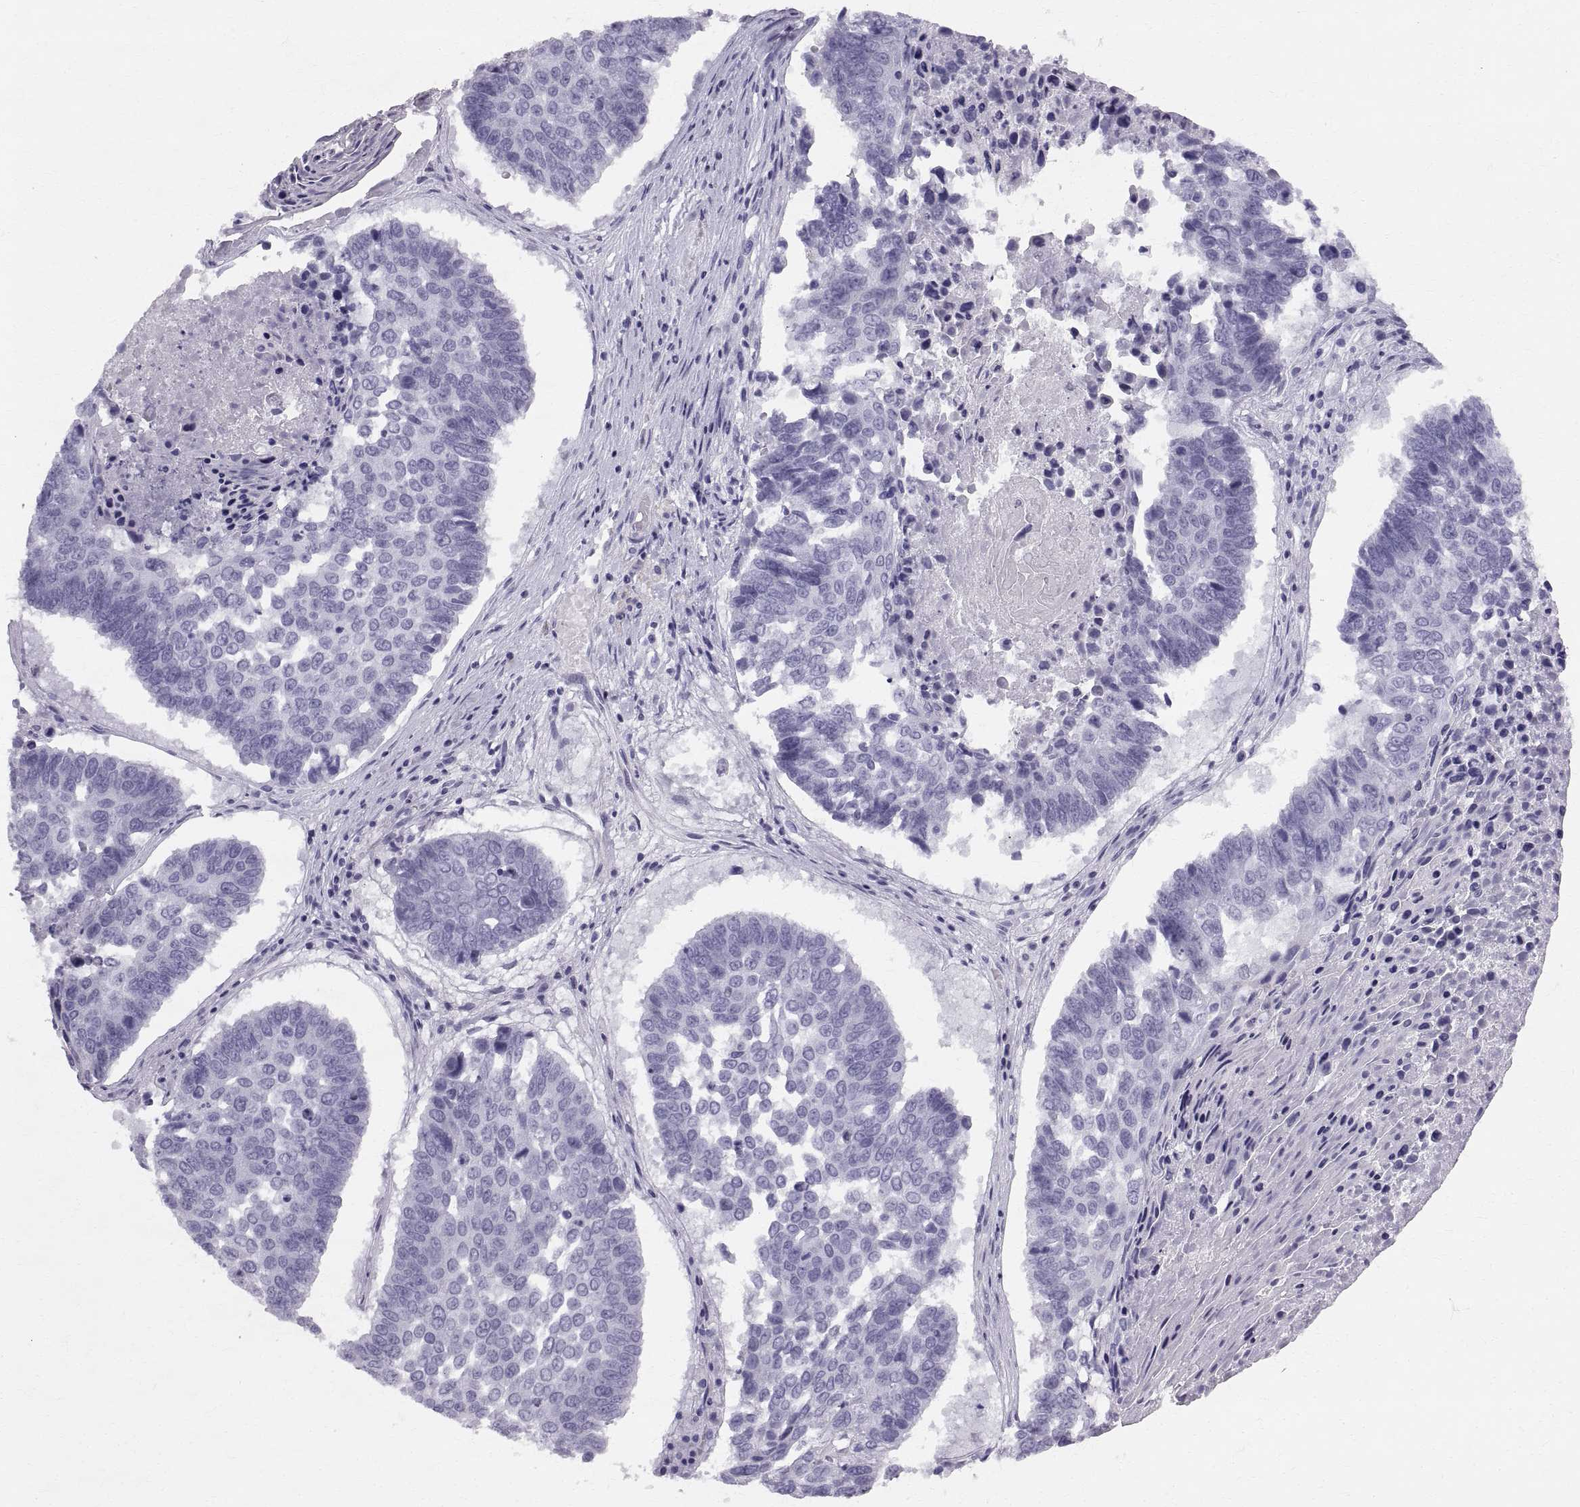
{"staining": {"intensity": "negative", "quantity": "none", "location": "none"}, "tissue": "lung cancer", "cell_type": "Tumor cells", "image_type": "cancer", "snomed": [{"axis": "morphology", "description": "Squamous cell carcinoma, NOS"}, {"axis": "topography", "description": "Lung"}], "caption": "This photomicrograph is of lung cancer stained with immunohistochemistry to label a protein in brown with the nuclei are counter-stained blue. There is no expression in tumor cells. (Stains: DAB (3,3'-diaminobenzidine) IHC with hematoxylin counter stain, Microscopy: brightfield microscopy at high magnification).", "gene": "SLC22A6", "patient": {"sex": "male", "age": 73}}